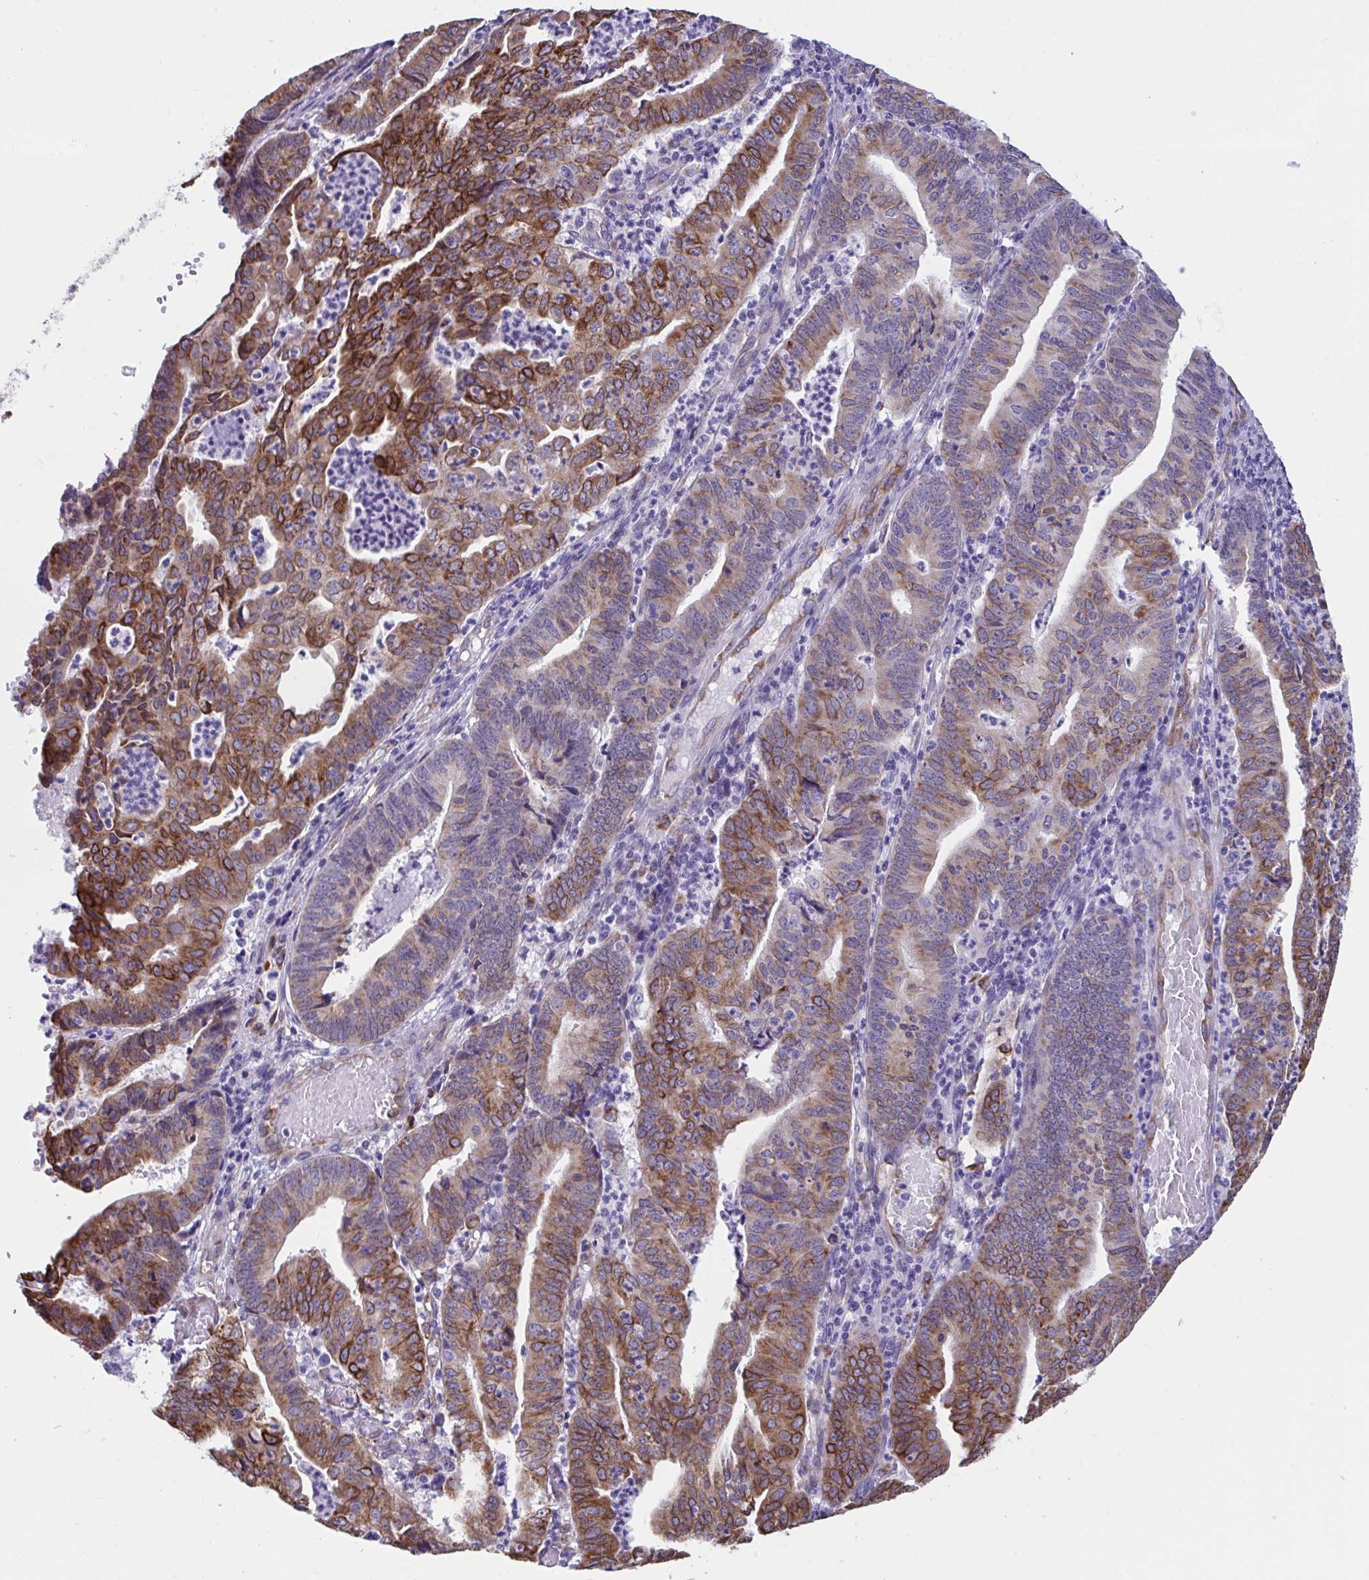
{"staining": {"intensity": "strong", "quantity": "25%-75%", "location": "cytoplasmic/membranous"}, "tissue": "endometrial cancer", "cell_type": "Tumor cells", "image_type": "cancer", "snomed": [{"axis": "morphology", "description": "Adenocarcinoma, NOS"}, {"axis": "topography", "description": "Endometrium"}], "caption": "A brown stain labels strong cytoplasmic/membranous expression of a protein in human adenocarcinoma (endometrial) tumor cells. Nuclei are stained in blue.", "gene": "ASPH", "patient": {"sex": "female", "age": 60}}